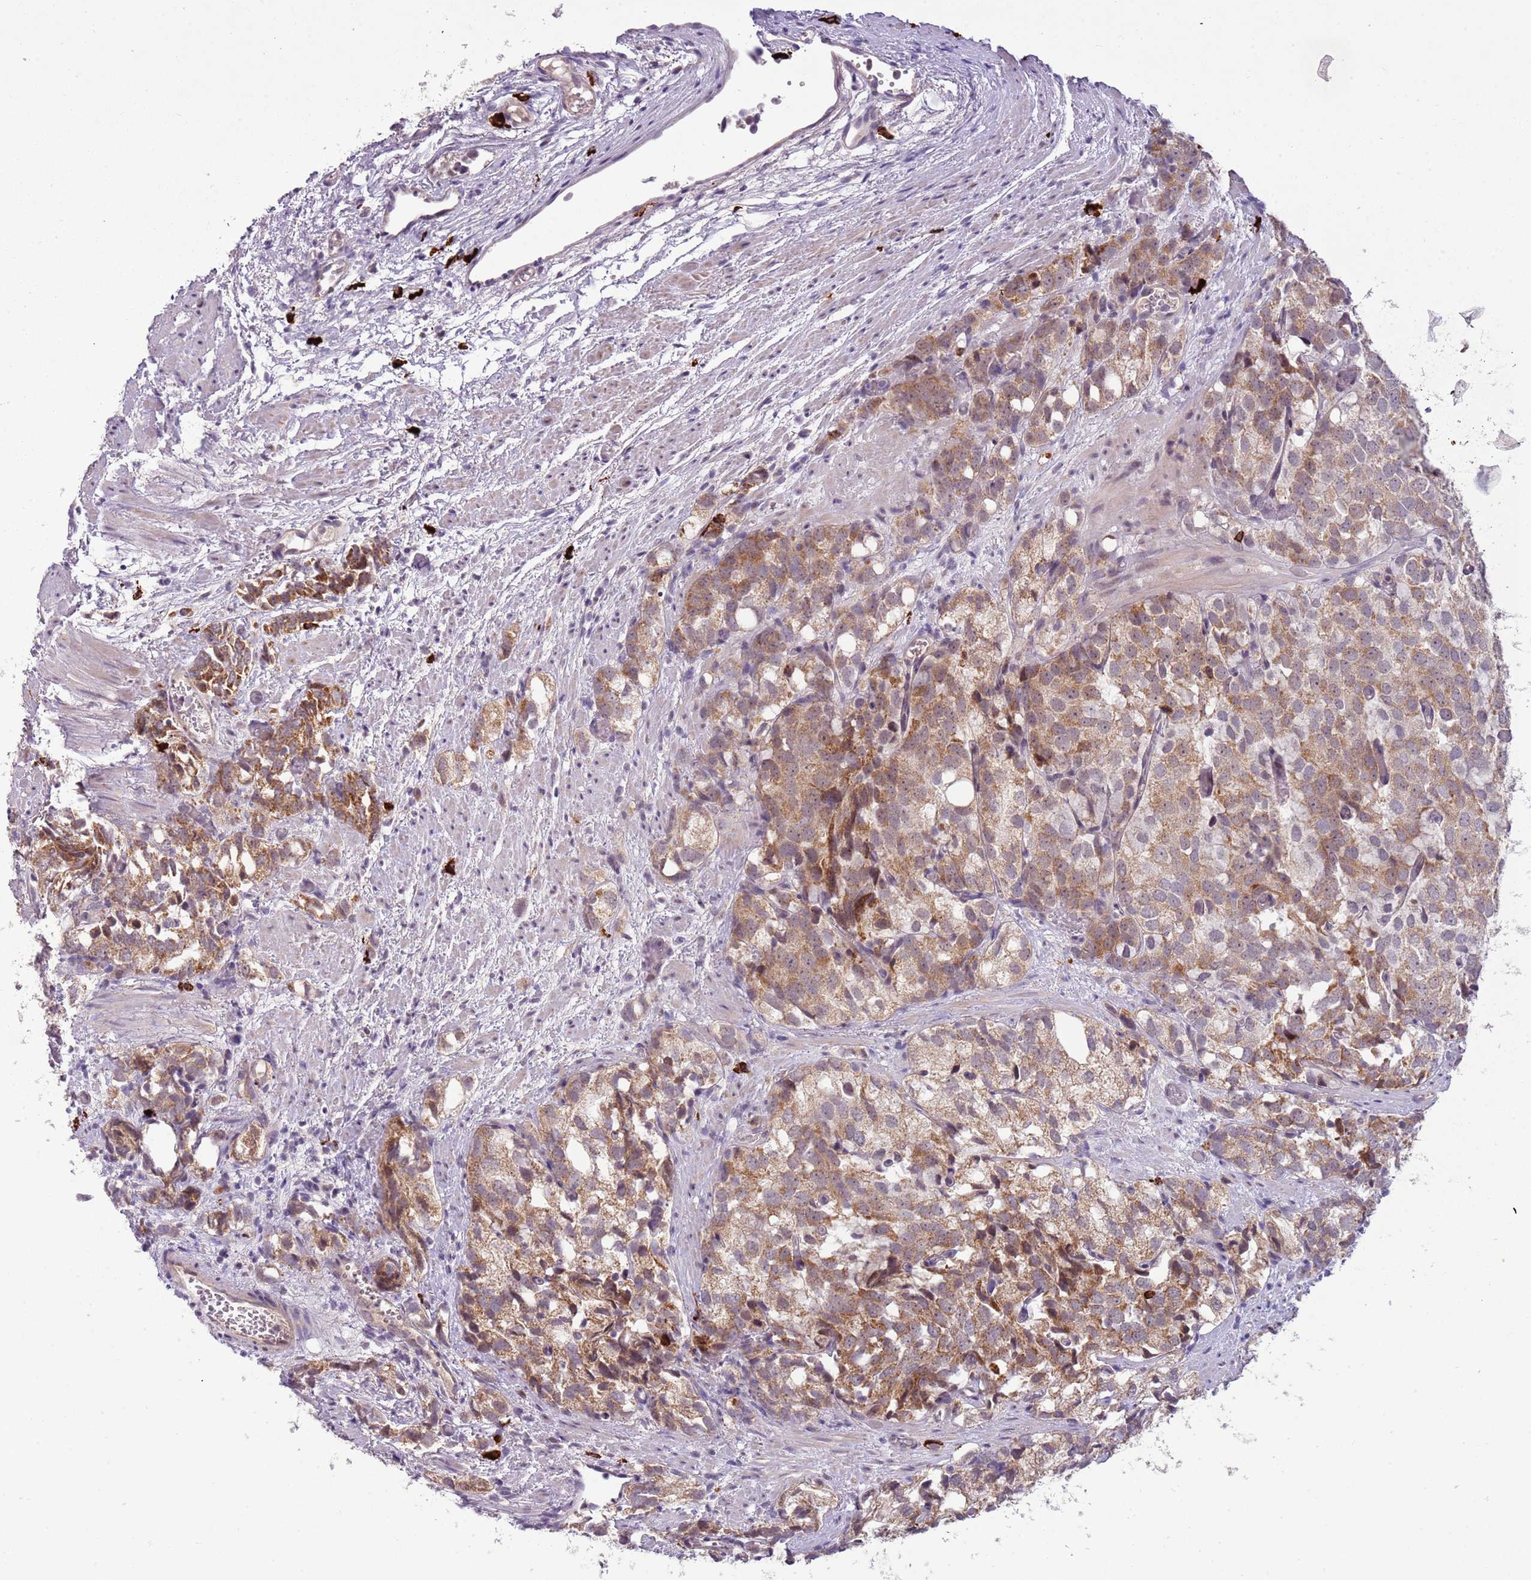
{"staining": {"intensity": "moderate", "quantity": "25%-75%", "location": "cytoplasmic/membranous"}, "tissue": "prostate cancer", "cell_type": "Tumor cells", "image_type": "cancer", "snomed": [{"axis": "morphology", "description": "Adenocarcinoma, High grade"}, {"axis": "topography", "description": "Prostate"}], "caption": "The photomicrograph exhibits staining of prostate cancer (adenocarcinoma (high-grade)), revealing moderate cytoplasmic/membranous protein positivity (brown color) within tumor cells.", "gene": "FAM120AOS", "patient": {"sex": "male", "age": 82}}